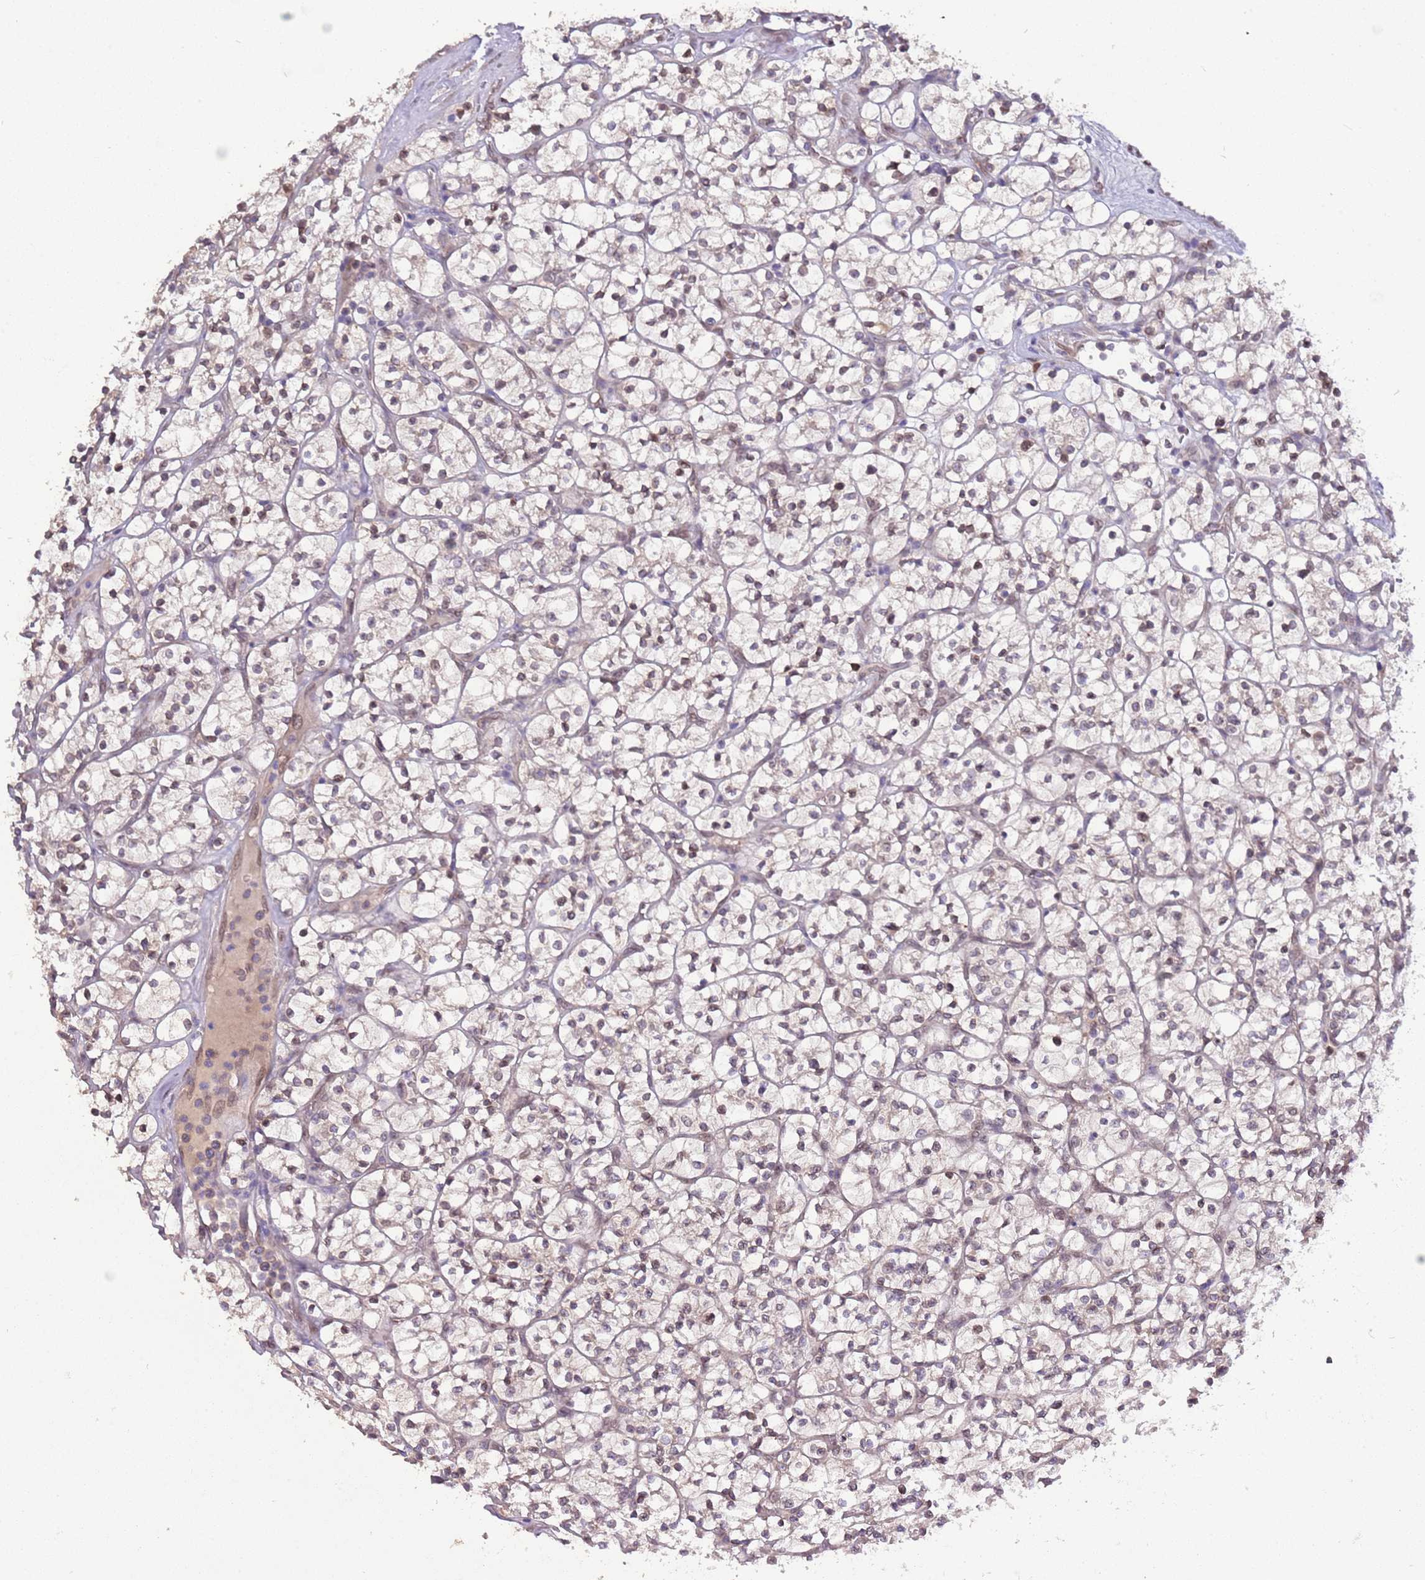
{"staining": {"intensity": "weak", "quantity": "<25%", "location": "nuclear"}, "tissue": "renal cancer", "cell_type": "Tumor cells", "image_type": "cancer", "snomed": [{"axis": "morphology", "description": "Adenocarcinoma, NOS"}, {"axis": "topography", "description": "Kidney"}], "caption": "High magnification brightfield microscopy of renal cancer stained with DAB (brown) and counterstained with hematoxylin (blue): tumor cells show no significant positivity.", "gene": "ZNF665", "patient": {"sex": "female", "age": 64}}